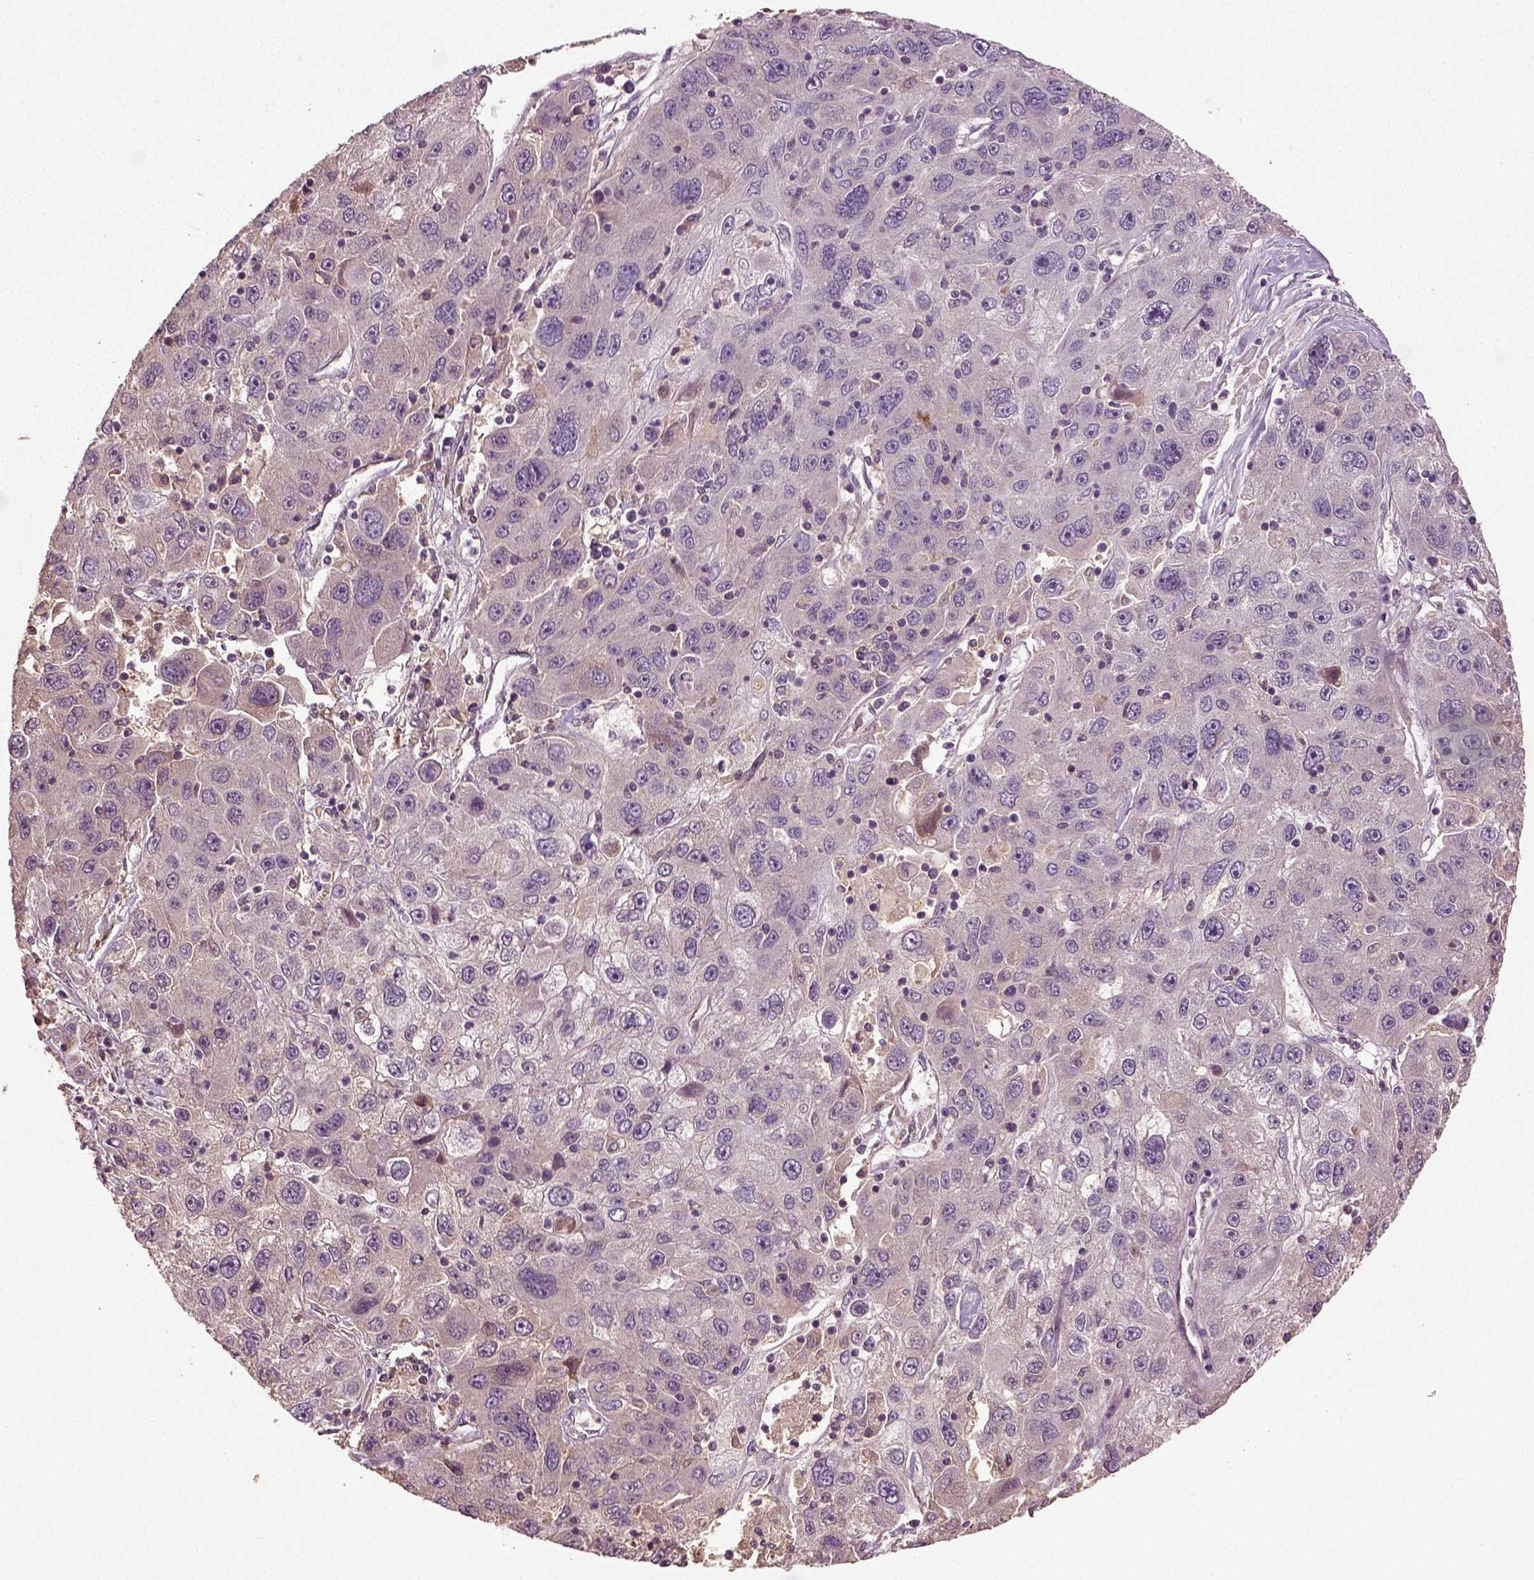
{"staining": {"intensity": "negative", "quantity": "none", "location": "none"}, "tissue": "stomach cancer", "cell_type": "Tumor cells", "image_type": "cancer", "snomed": [{"axis": "morphology", "description": "Adenocarcinoma, NOS"}, {"axis": "topography", "description": "Stomach"}], "caption": "Immunohistochemical staining of adenocarcinoma (stomach) reveals no significant staining in tumor cells.", "gene": "ERV3-1", "patient": {"sex": "male", "age": 56}}